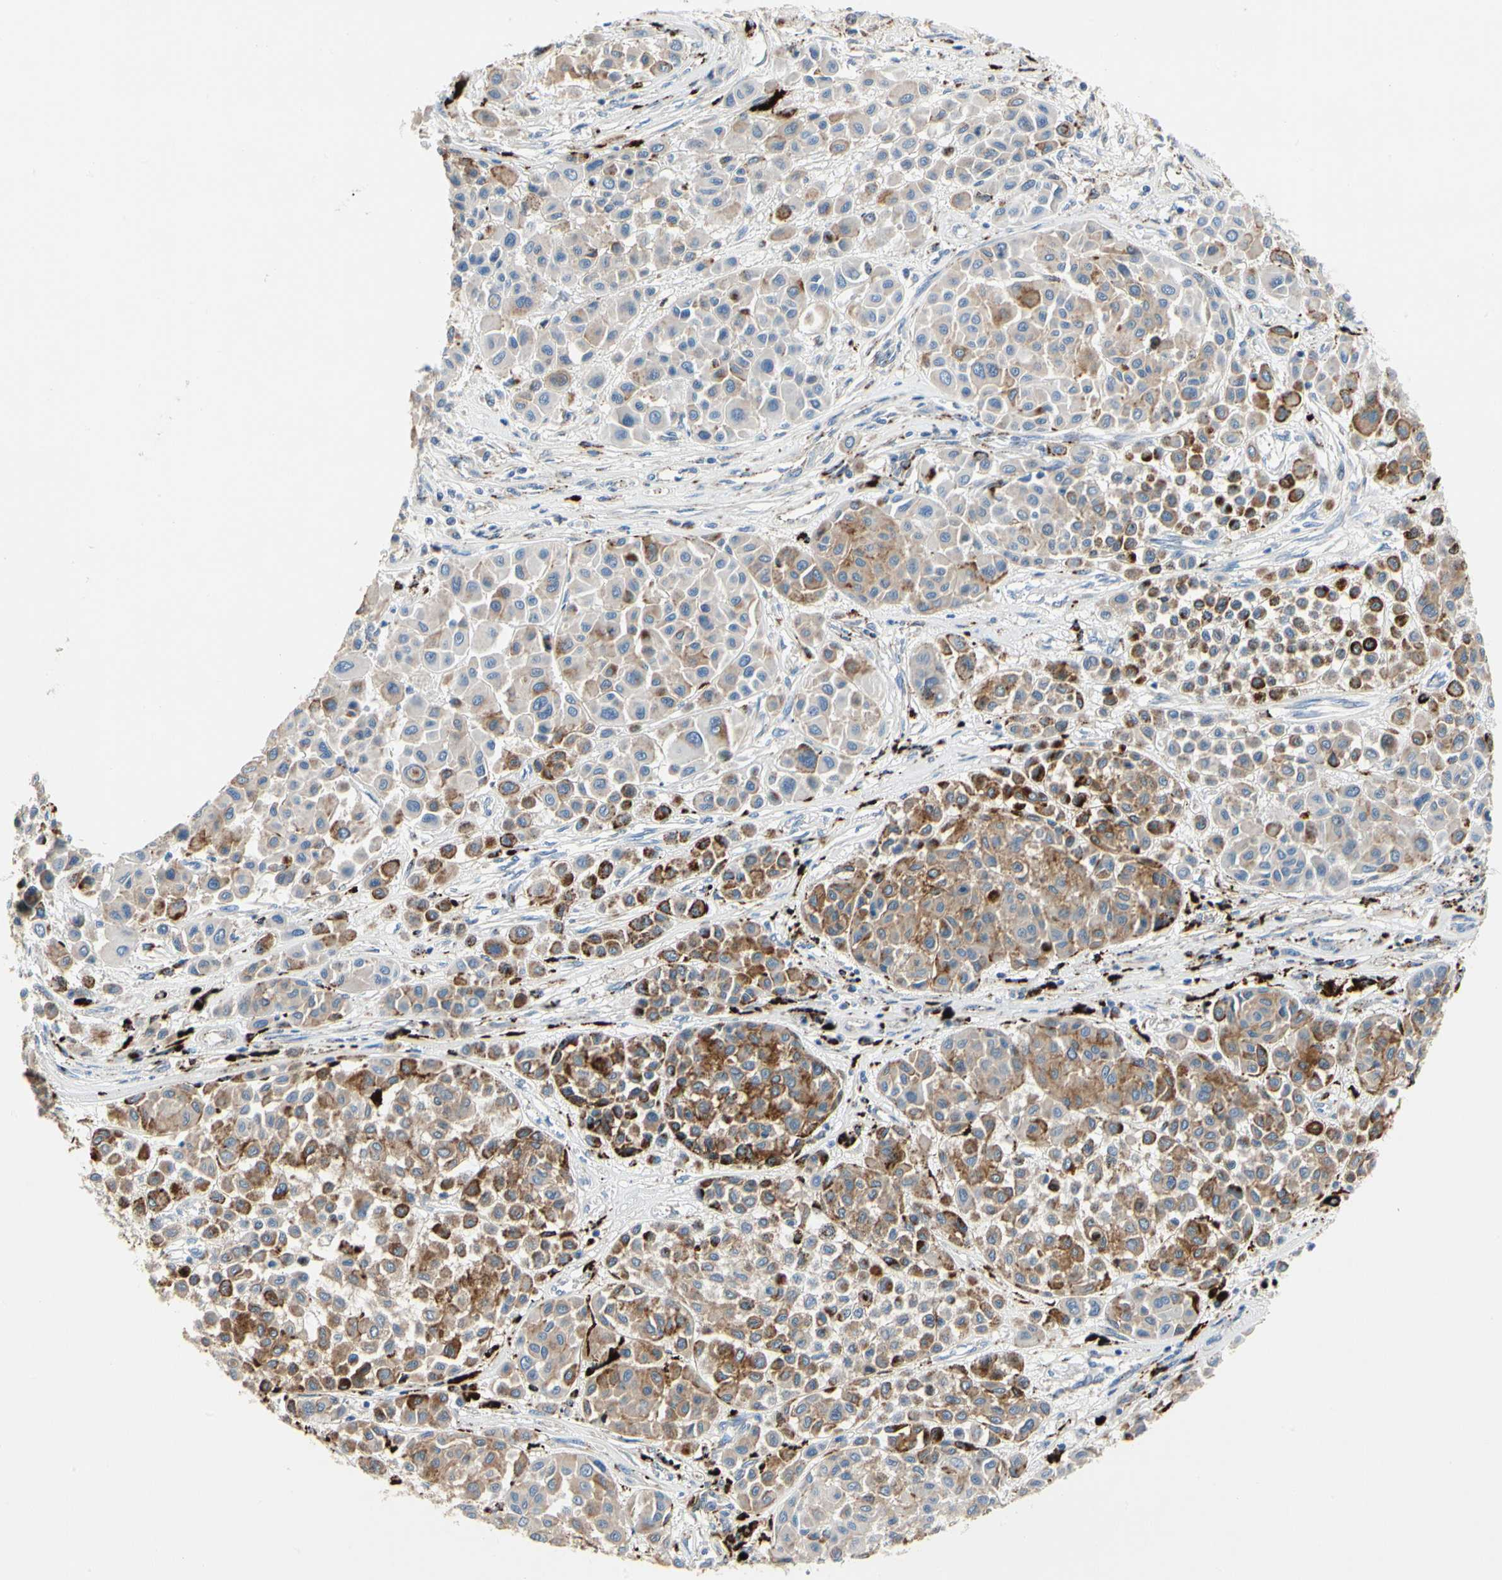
{"staining": {"intensity": "moderate", "quantity": "25%-75%", "location": "cytoplasmic/membranous"}, "tissue": "melanoma", "cell_type": "Tumor cells", "image_type": "cancer", "snomed": [{"axis": "morphology", "description": "Malignant melanoma, Metastatic site"}, {"axis": "topography", "description": "Soft tissue"}], "caption": "Human malignant melanoma (metastatic site) stained with a brown dye displays moderate cytoplasmic/membranous positive expression in about 25%-75% of tumor cells.", "gene": "RETSAT", "patient": {"sex": "male", "age": 41}}